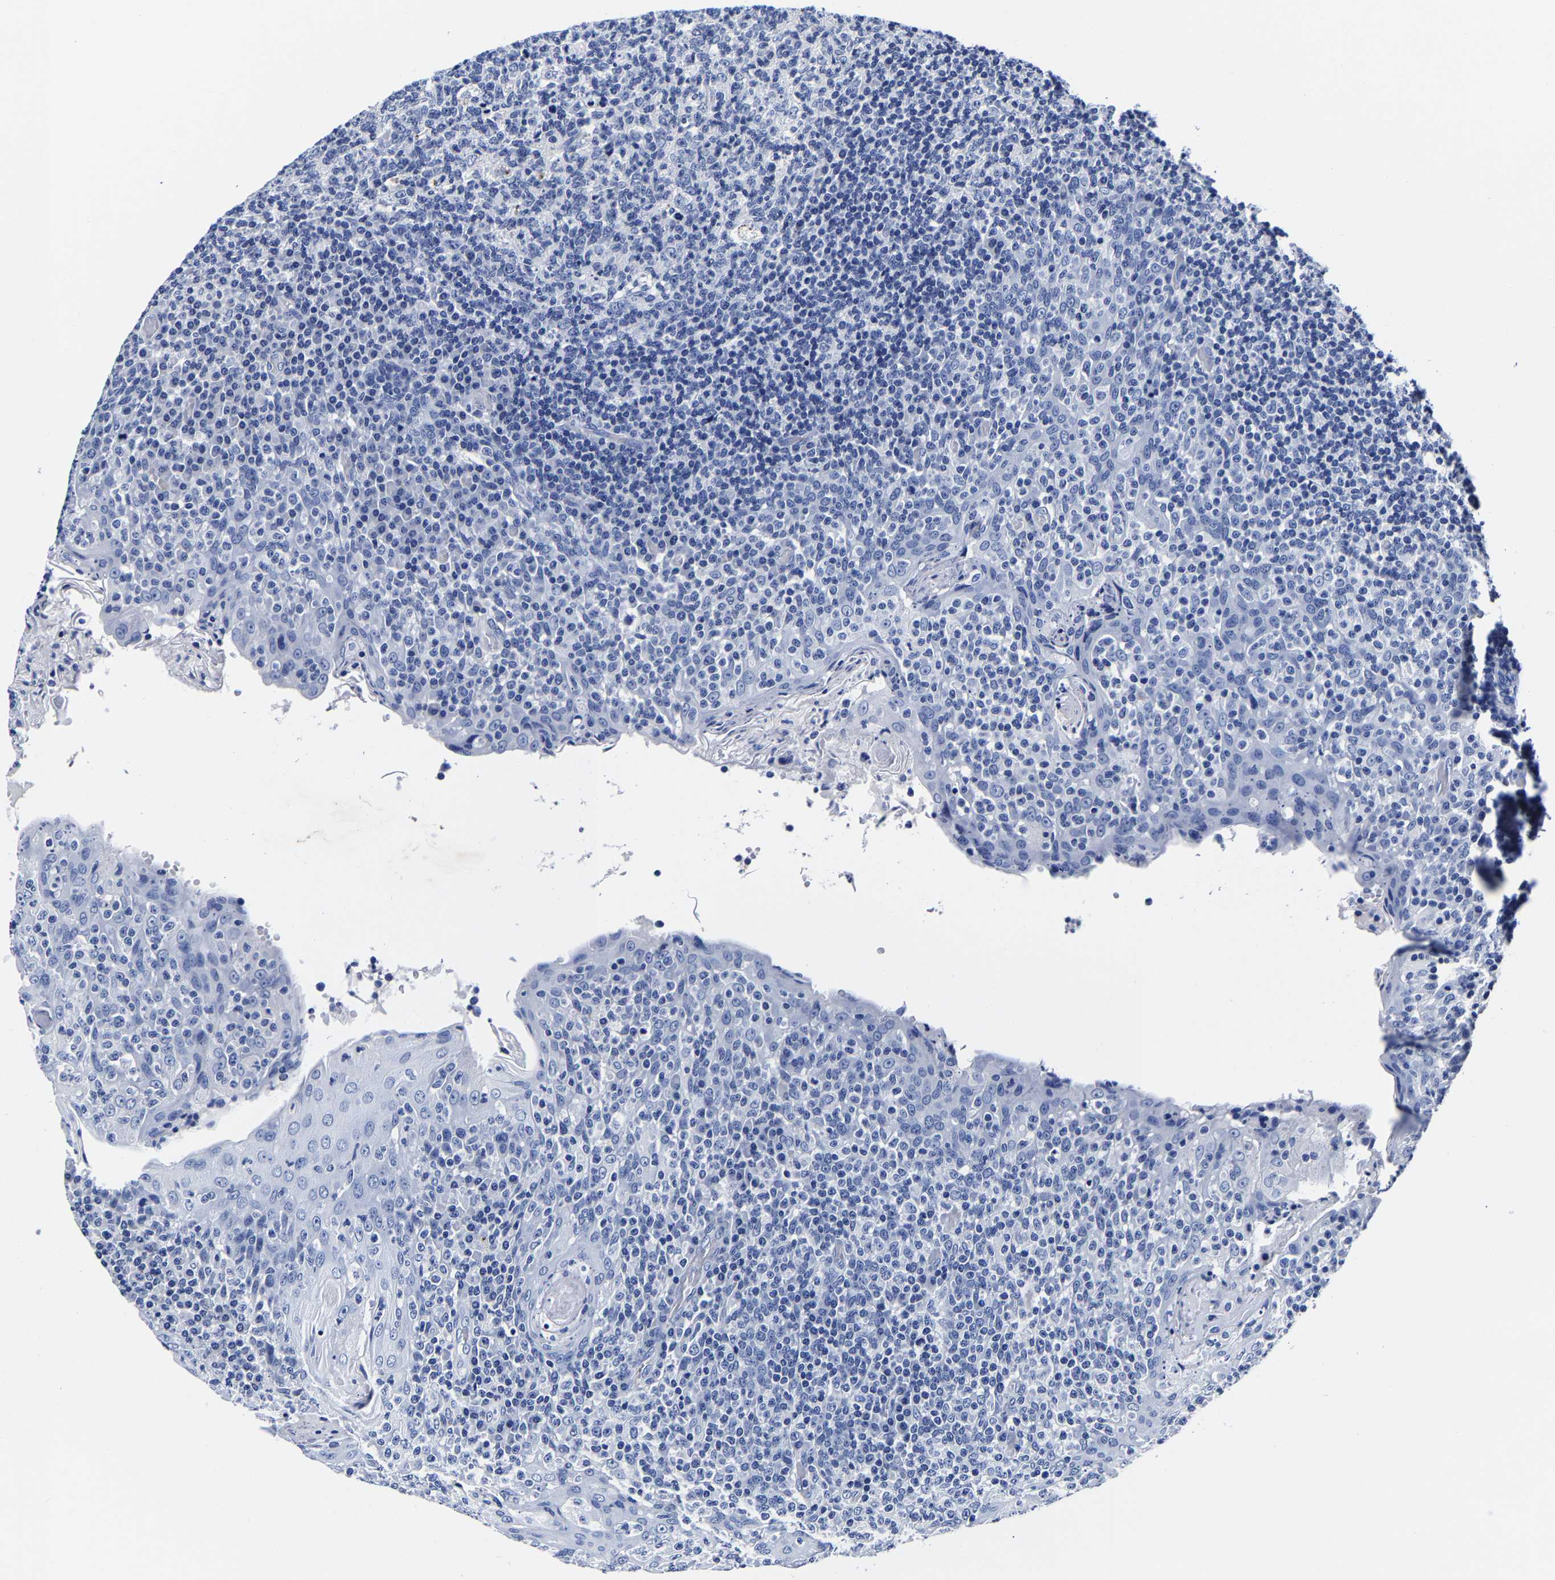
{"staining": {"intensity": "negative", "quantity": "none", "location": "none"}, "tissue": "tonsil", "cell_type": "Germinal center cells", "image_type": "normal", "snomed": [{"axis": "morphology", "description": "Normal tissue, NOS"}, {"axis": "topography", "description": "Tonsil"}], "caption": "Tonsil stained for a protein using immunohistochemistry exhibits no expression germinal center cells.", "gene": "CPA2", "patient": {"sex": "female", "age": 19}}